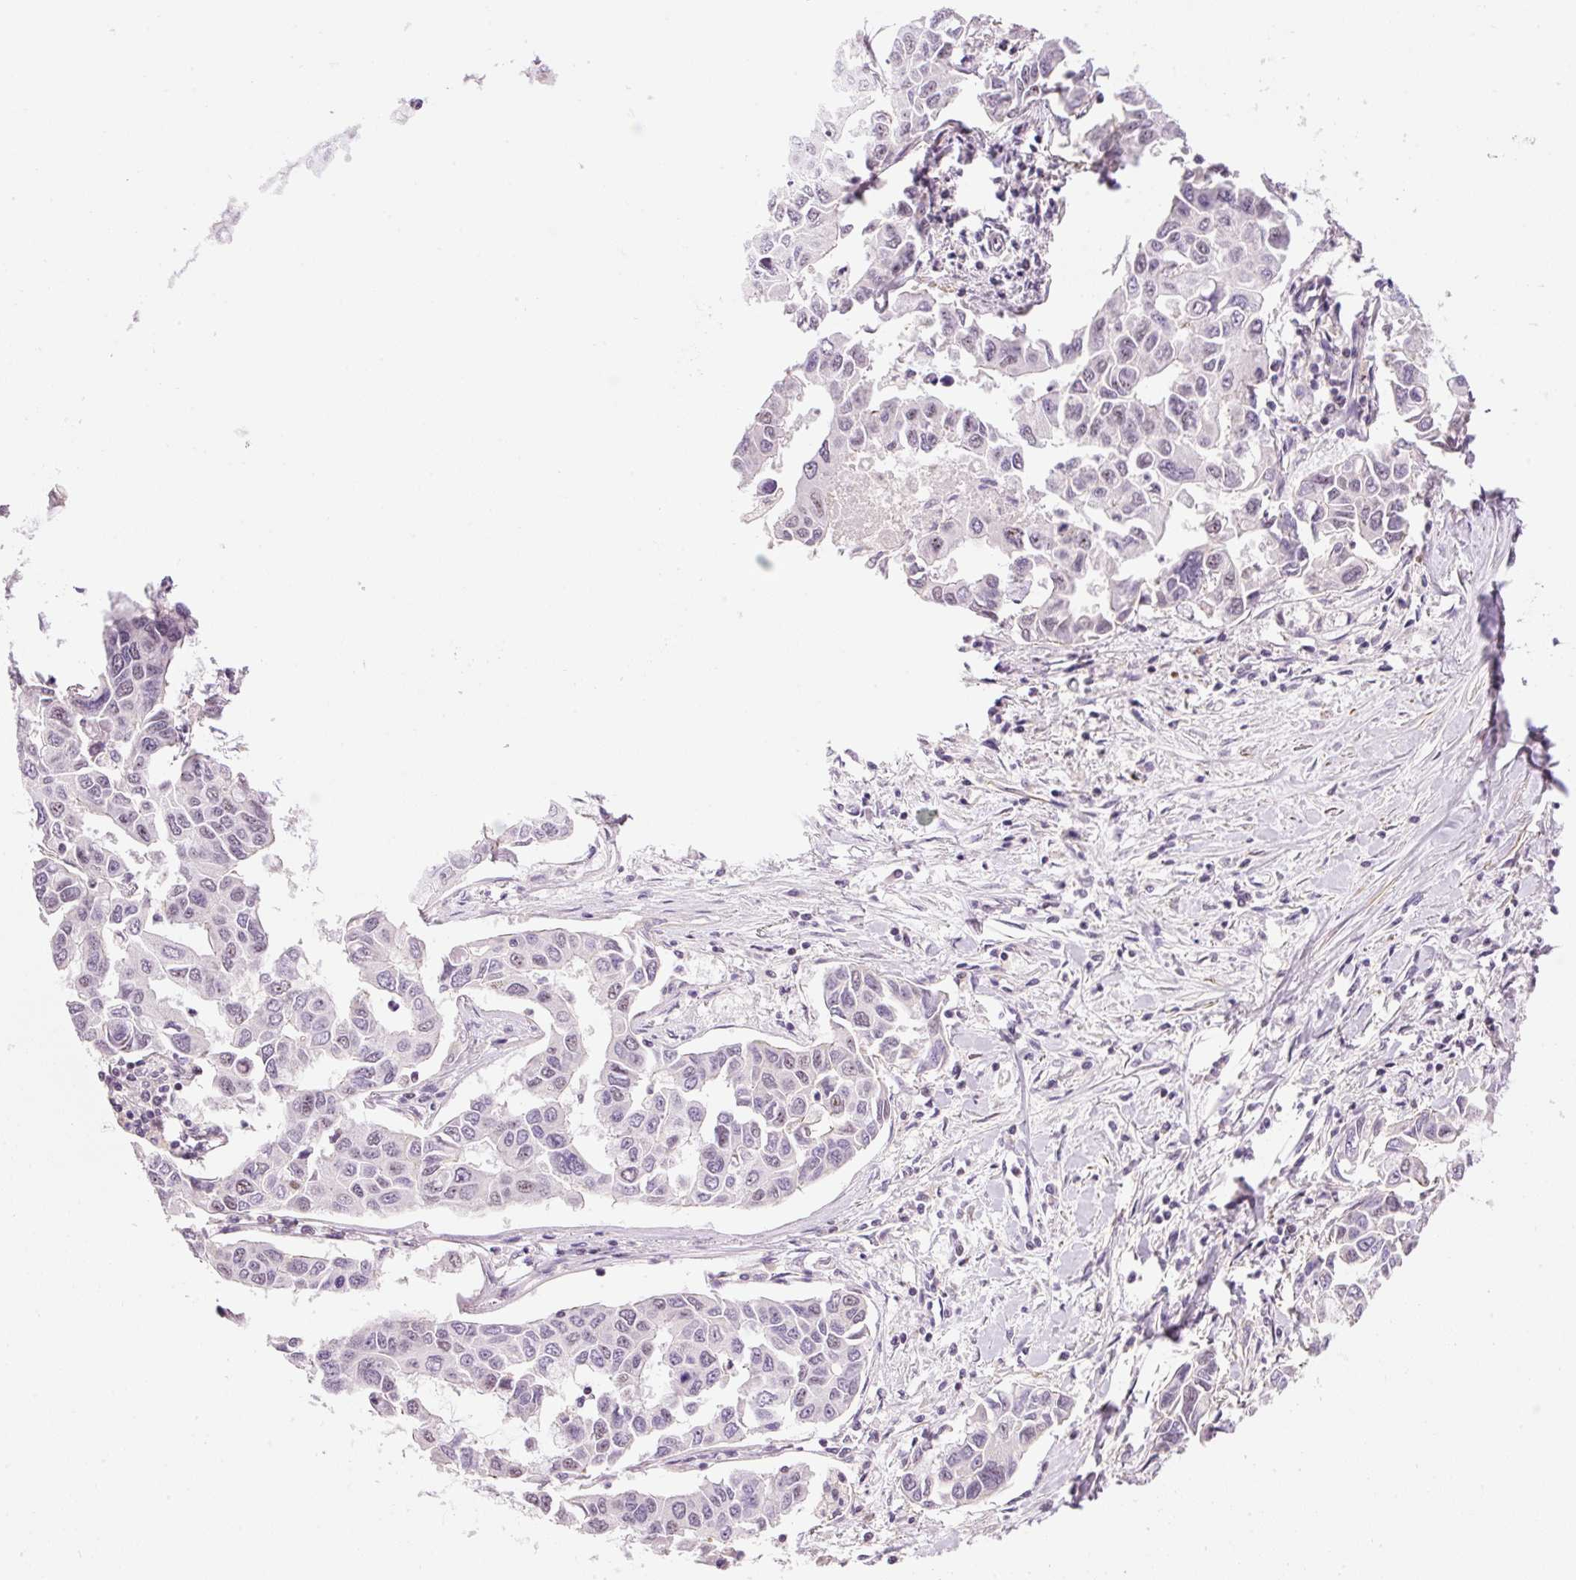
{"staining": {"intensity": "negative", "quantity": "none", "location": "none"}, "tissue": "lung cancer", "cell_type": "Tumor cells", "image_type": "cancer", "snomed": [{"axis": "morphology", "description": "Adenocarcinoma, NOS"}, {"axis": "topography", "description": "Lung"}], "caption": "Lung cancer was stained to show a protein in brown. There is no significant expression in tumor cells. The staining was performed using DAB (3,3'-diaminobenzidine) to visualize the protein expression in brown, while the nuclei were stained in blue with hematoxylin (Magnification: 20x).", "gene": "HNF1A", "patient": {"sex": "male", "age": 64}}